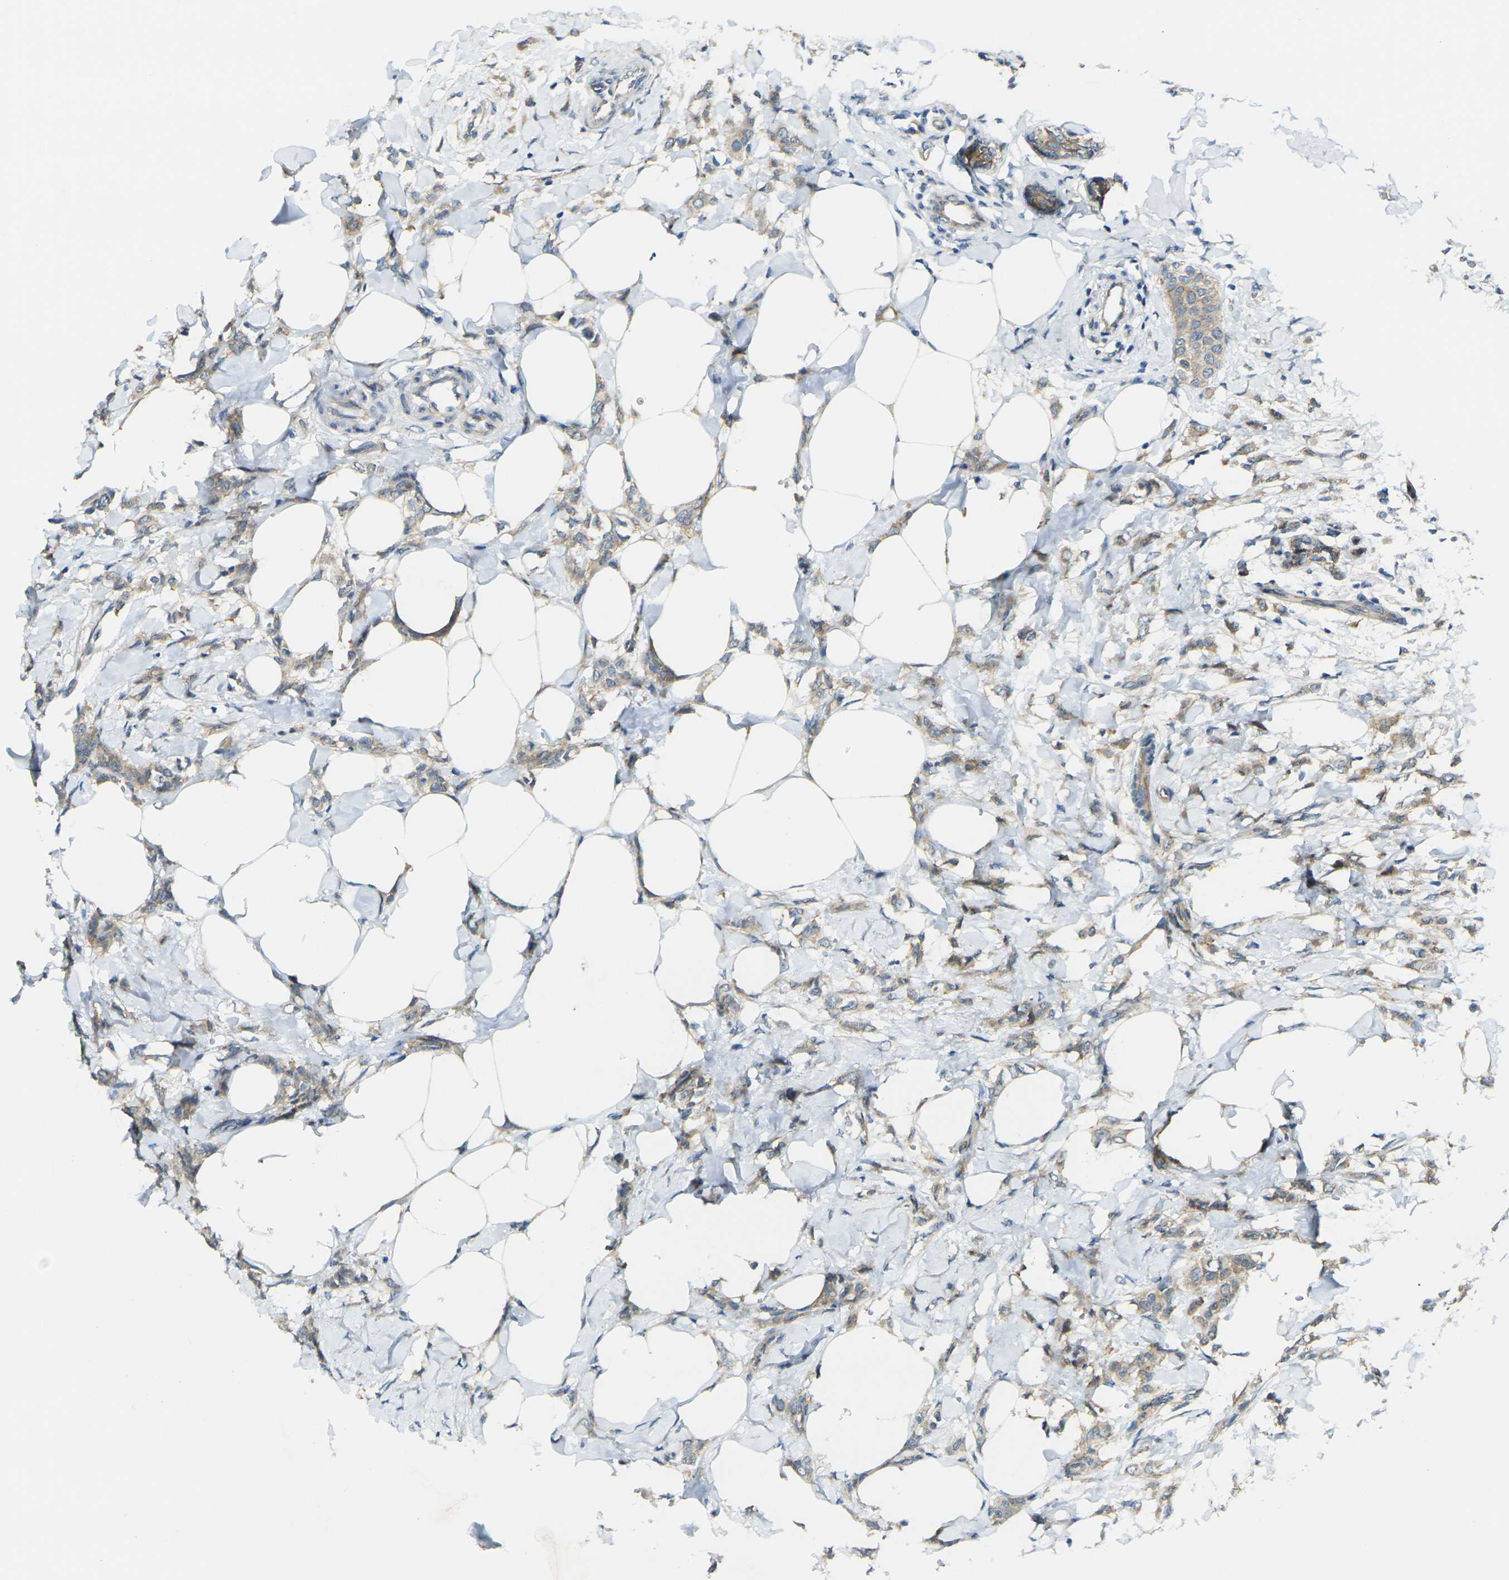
{"staining": {"intensity": "weak", "quantity": ">75%", "location": "cytoplasmic/membranous"}, "tissue": "breast cancer", "cell_type": "Tumor cells", "image_type": "cancer", "snomed": [{"axis": "morphology", "description": "Lobular carcinoma, in situ"}, {"axis": "morphology", "description": "Lobular carcinoma"}, {"axis": "topography", "description": "Breast"}], "caption": "Protein expression analysis of breast lobular carcinoma in situ reveals weak cytoplasmic/membranous staining in approximately >75% of tumor cells.", "gene": "RHBDD1", "patient": {"sex": "female", "age": 41}}